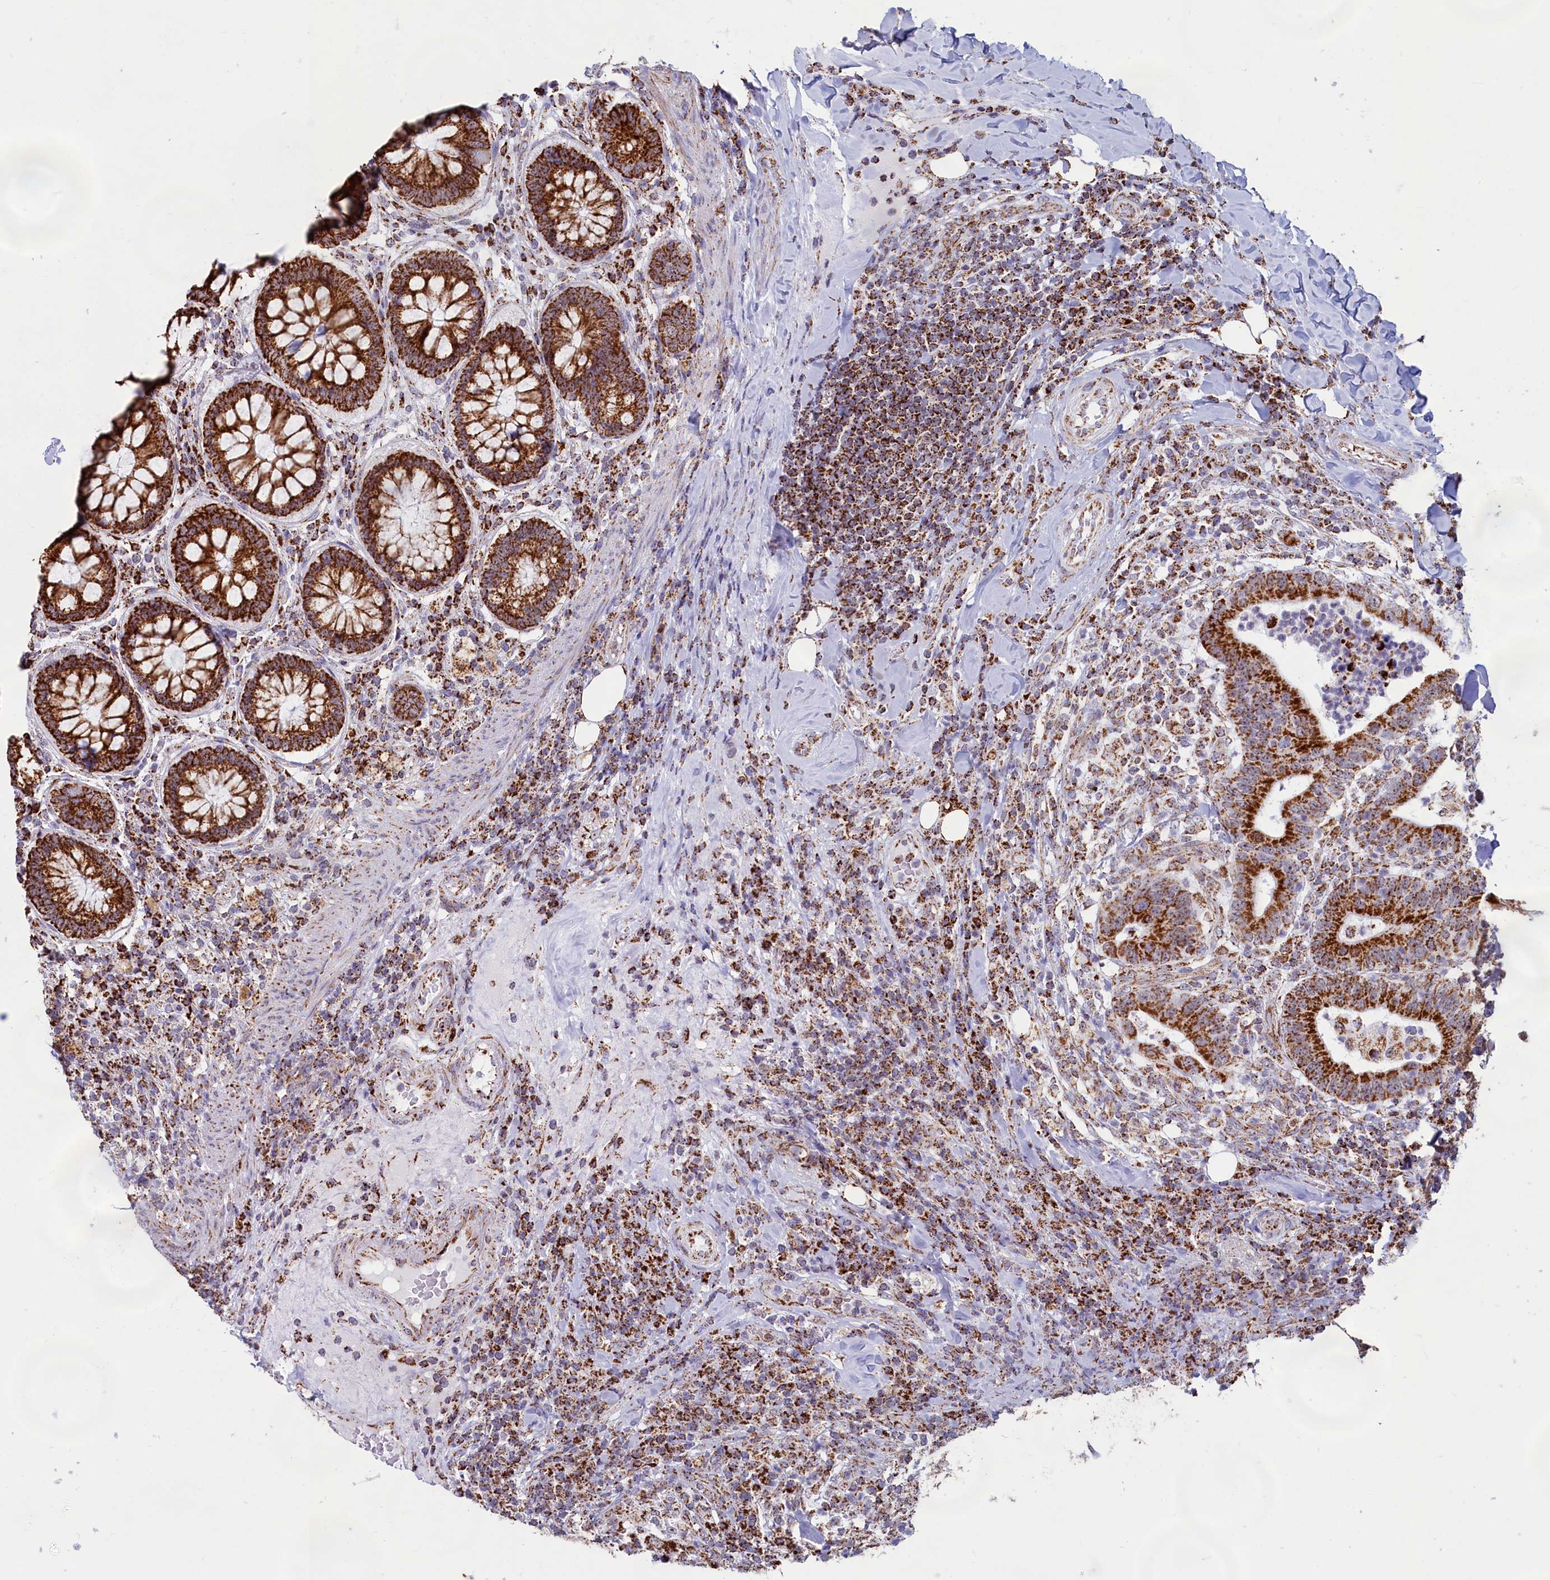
{"staining": {"intensity": "strong", "quantity": ">75%", "location": "cytoplasmic/membranous"}, "tissue": "colorectal cancer", "cell_type": "Tumor cells", "image_type": "cancer", "snomed": [{"axis": "morphology", "description": "Adenocarcinoma, NOS"}, {"axis": "topography", "description": "Colon"}], "caption": "Immunohistochemical staining of human colorectal adenocarcinoma demonstrates strong cytoplasmic/membranous protein expression in approximately >75% of tumor cells.", "gene": "C1D", "patient": {"sex": "female", "age": 66}}